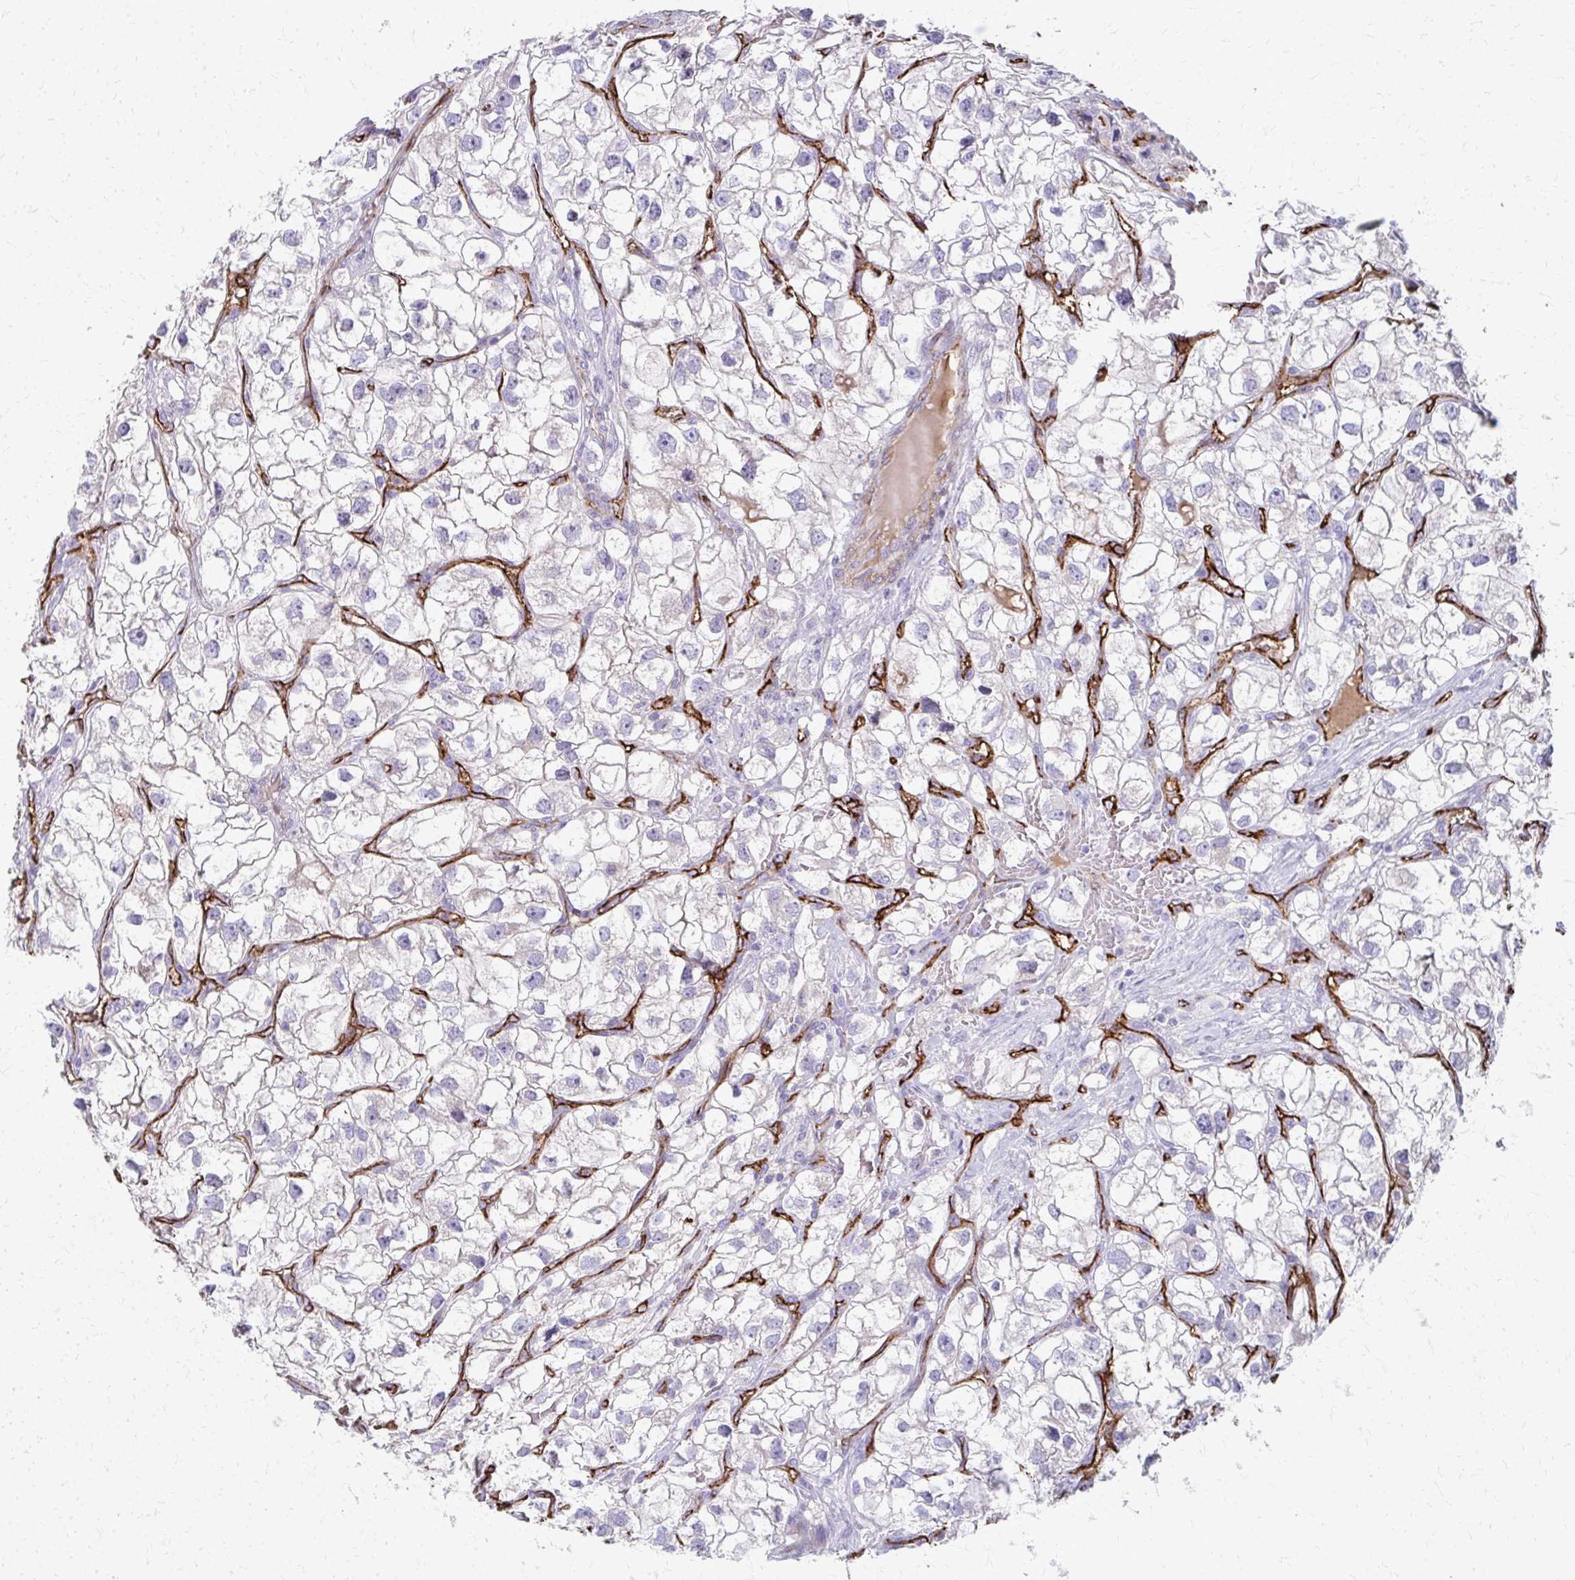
{"staining": {"intensity": "negative", "quantity": "none", "location": "none"}, "tissue": "renal cancer", "cell_type": "Tumor cells", "image_type": "cancer", "snomed": [{"axis": "morphology", "description": "Adenocarcinoma, NOS"}, {"axis": "topography", "description": "Kidney"}], "caption": "DAB immunohistochemical staining of adenocarcinoma (renal) reveals no significant staining in tumor cells. (Stains: DAB immunohistochemistry (IHC) with hematoxylin counter stain, Microscopy: brightfield microscopy at high magnification).", "gene": "ADIPOQ", "patient": {"sex": "male", "age": 59}}